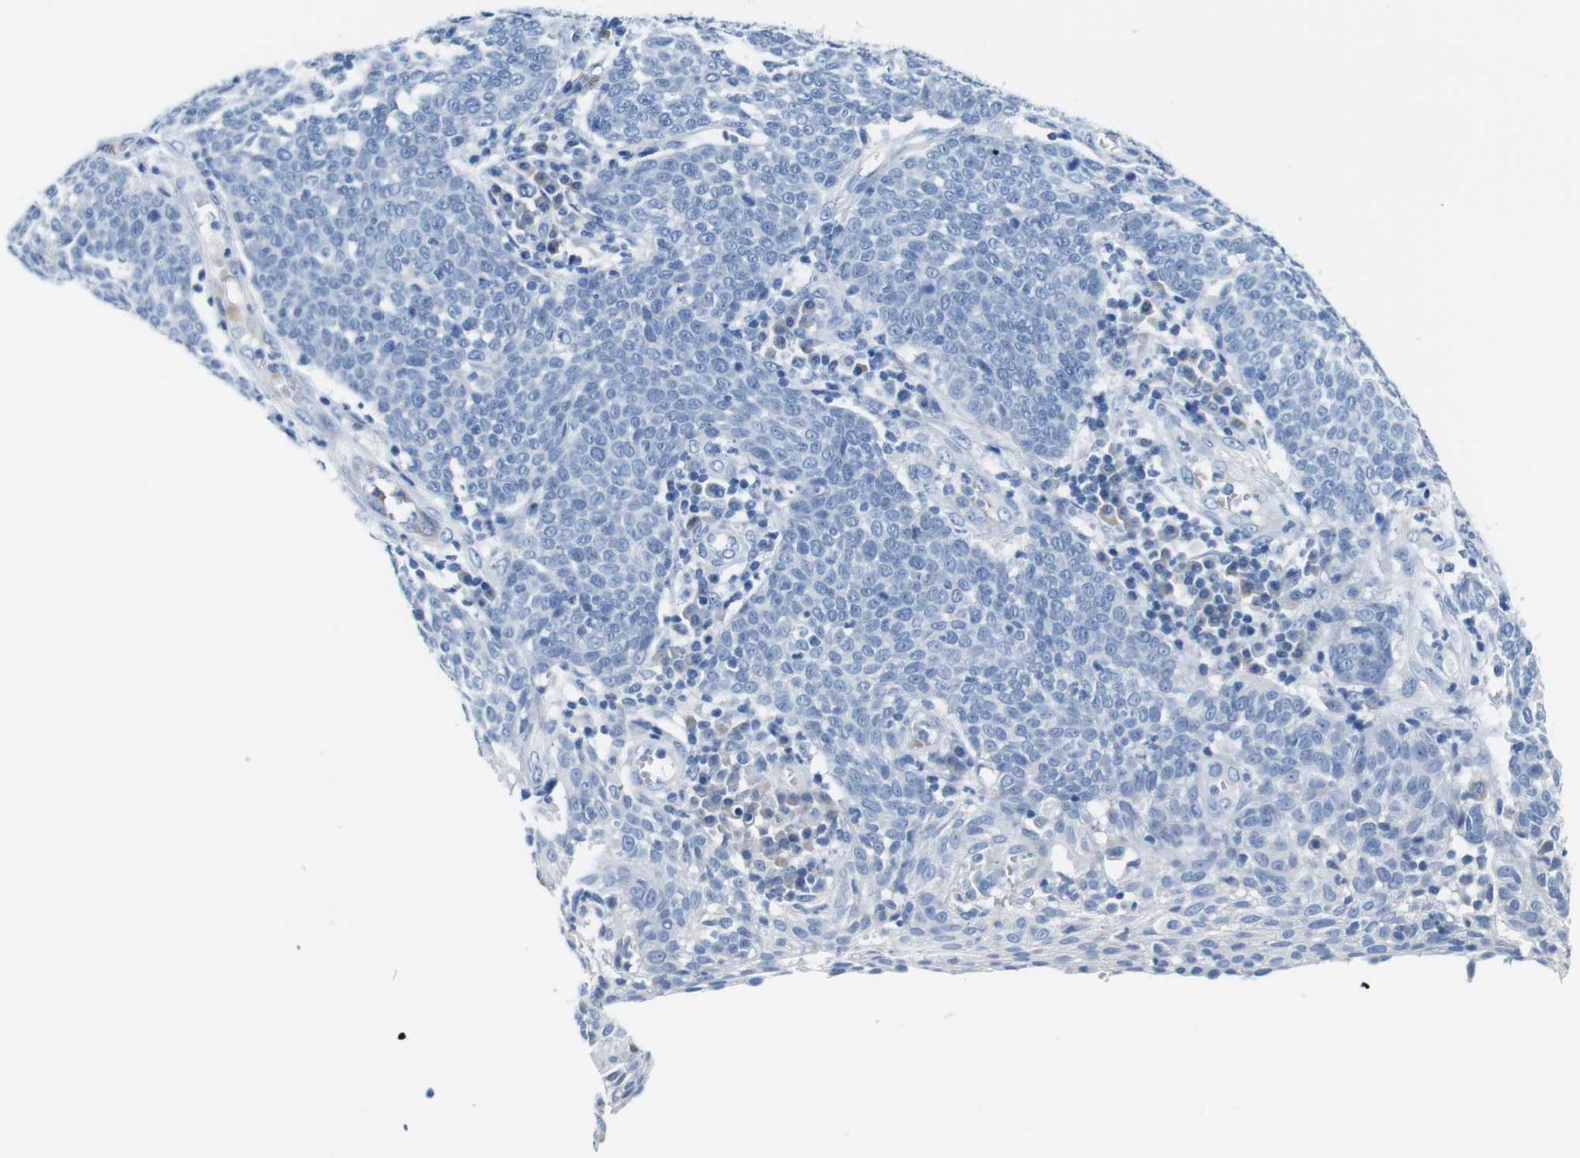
{"staining": {"intensity": "negative", "quantity": "none", "location": "none"}, "tissue": "cervical cancer", "cell_type": "Tumor cells", "image_type": "cancer", "snomed": [{"axis": "morphology", "description": "Squamous cell carcinoma, NOS"}, {"axis": "topography", "description": "Cervix"}], "caption": "There is no significant expression in tumor cells of cervical squamous cell carcinoma.", "gene": "IGSF8", "patient": {"sex": "female", "age": 34}}